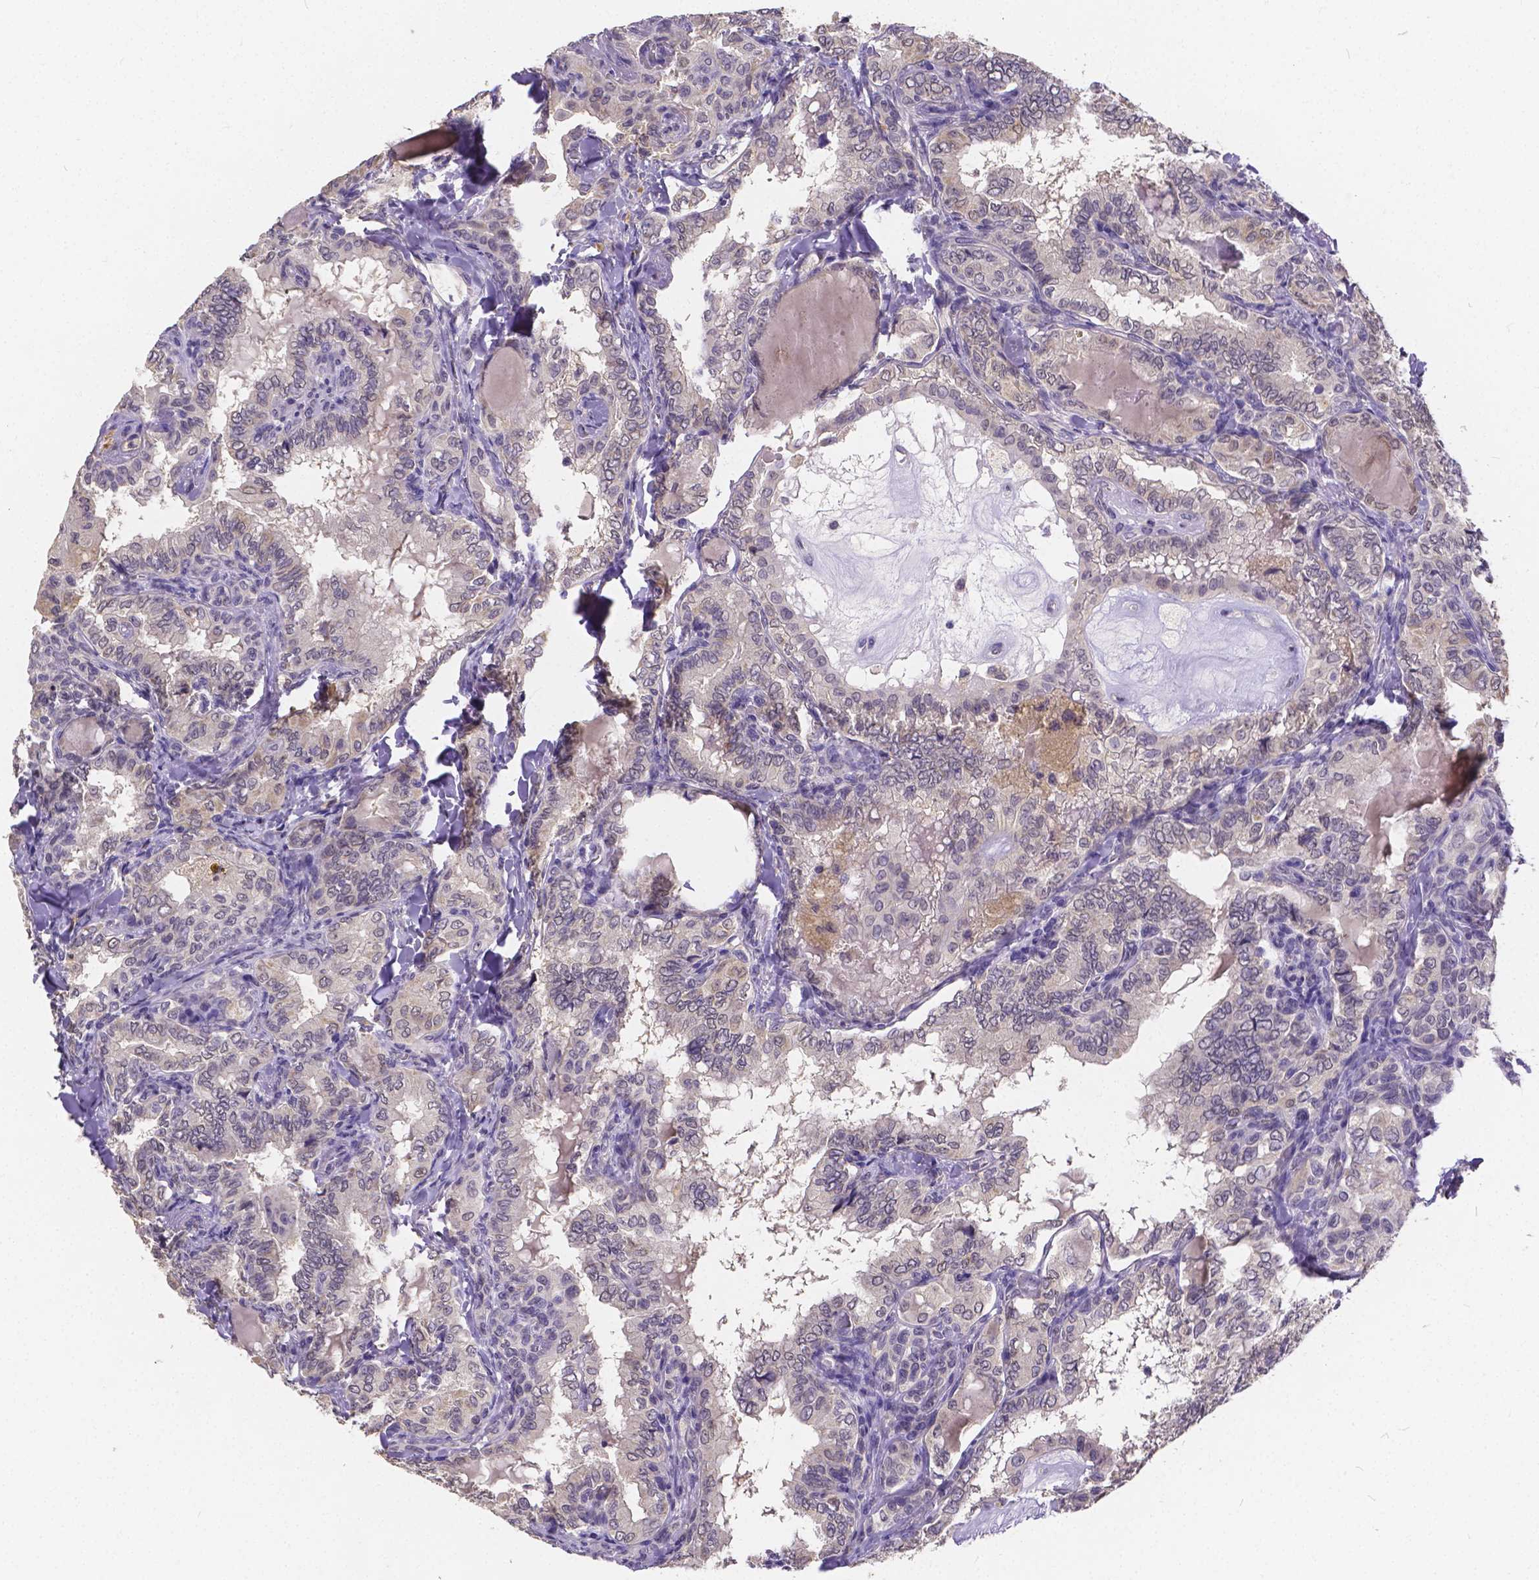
{"staining": {"intensity": "negative", "quantity": "none", "location": "none"}, "tissue": "thyroid cancer", "cell_type": "Tumor cells", "image_type": "cancer", "snomed": [{"axis": "morphology", "description": "Papillary adenocarcinoma, NOS"}, {"axis": "topography", "description": "Thyroid gland"}], "caption": "Tumor cells show no significant positivity in thyroid cancer. (DAB immunohistochemistry, high magnification).", "gene": "CTNNA2", "patient": {"sex": "female", "age": 75}}